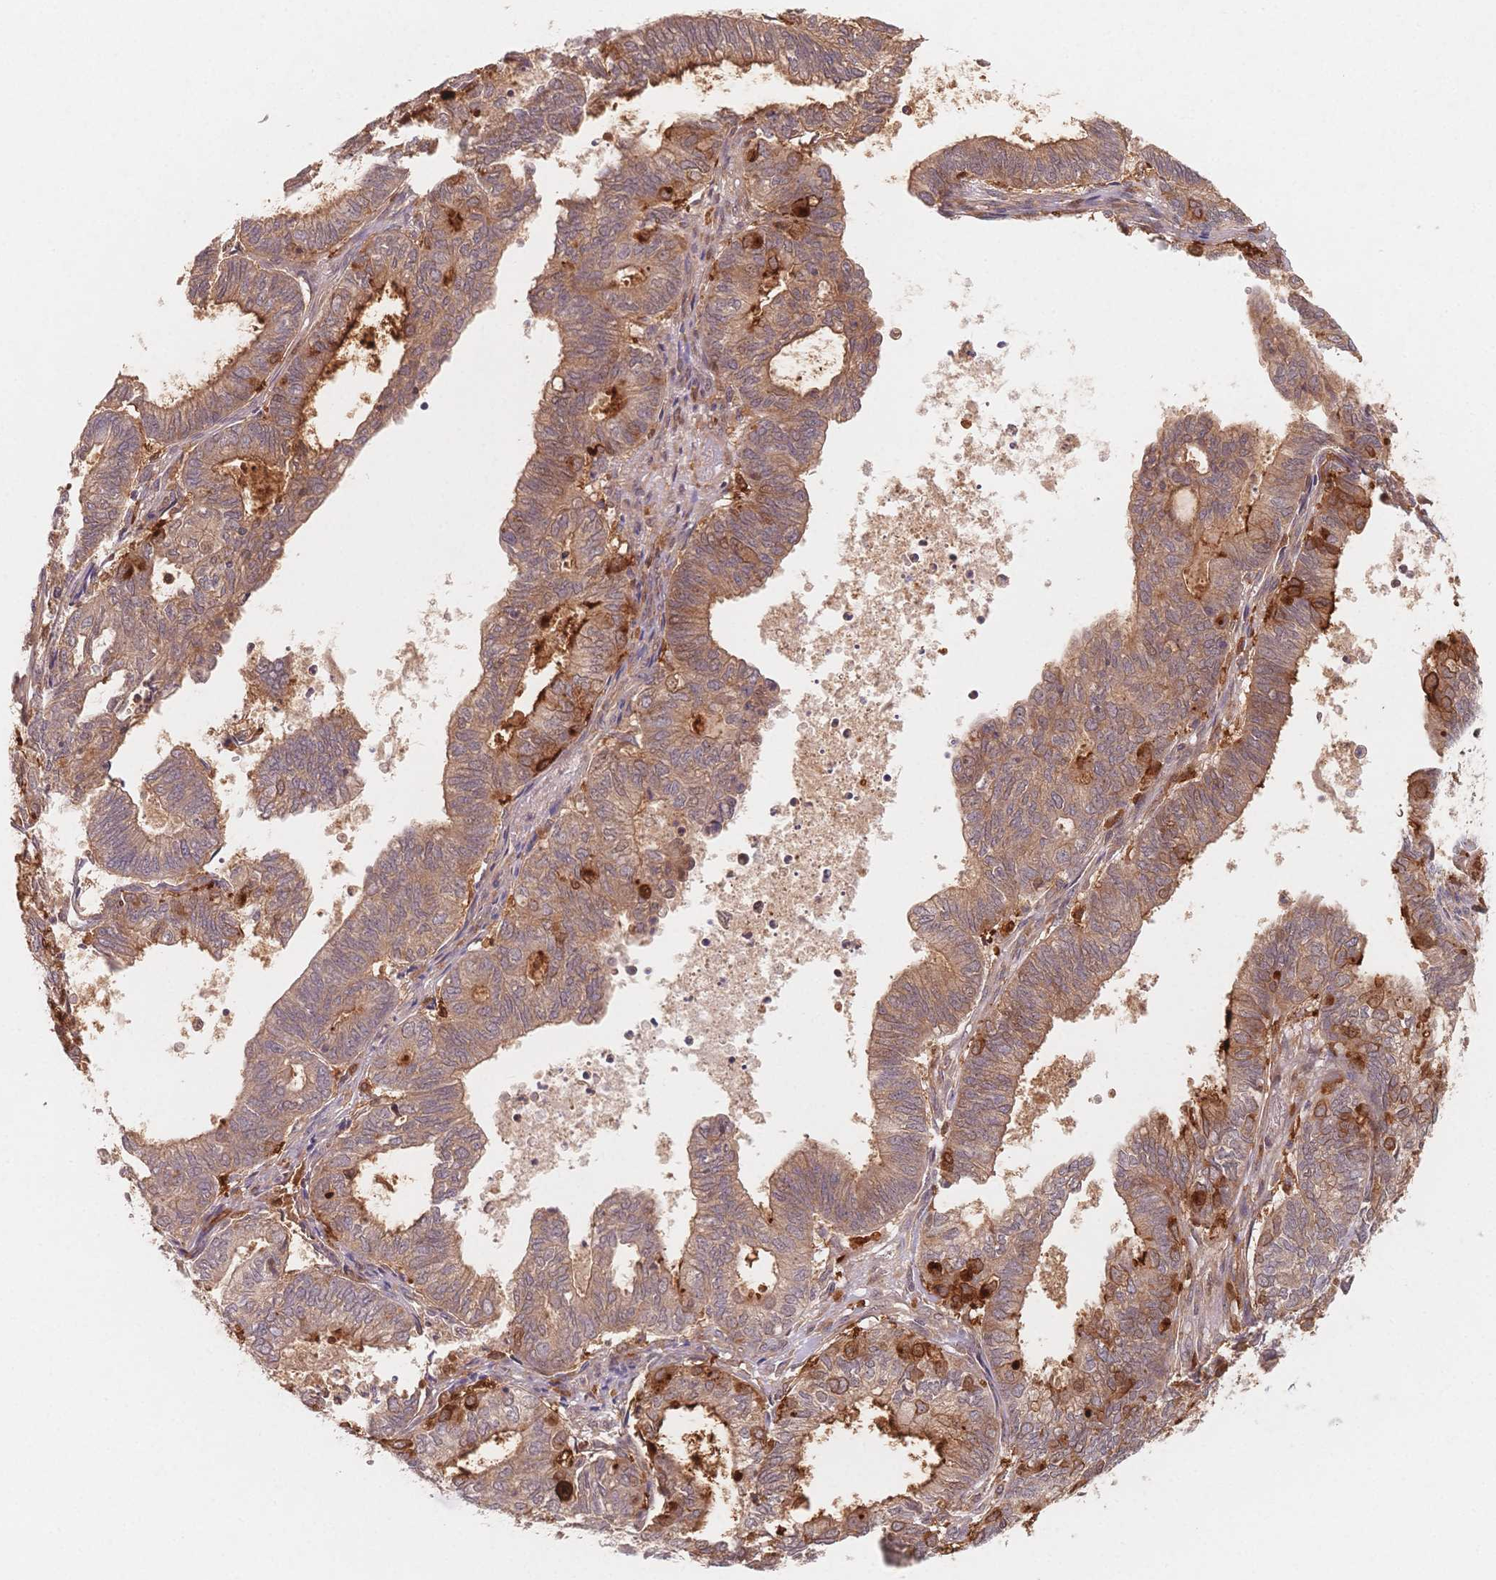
{"staining": {"intensity": "moderate", "quantity": ">75%", "location": "cytoplasmic/membranous"}, "tissue": "ovarian cancer", "cell_type": "Tumor cells", "image_type": "cancer", "snomed": [{"axis": "morphology", "description": "Carcinoma, endometroid"}, {"axis": "topography", "description": "Ovary"}], "caption": "Endometroid carcinoma (ovarian) stained with DAB immunohistochemistry exhibits medium levels of moderate cytoplasmic/membranous positivity in approximately >75% of tumor cells.", "gene": "C12orf75", "patient": {"sex": "female", "age": 64}}